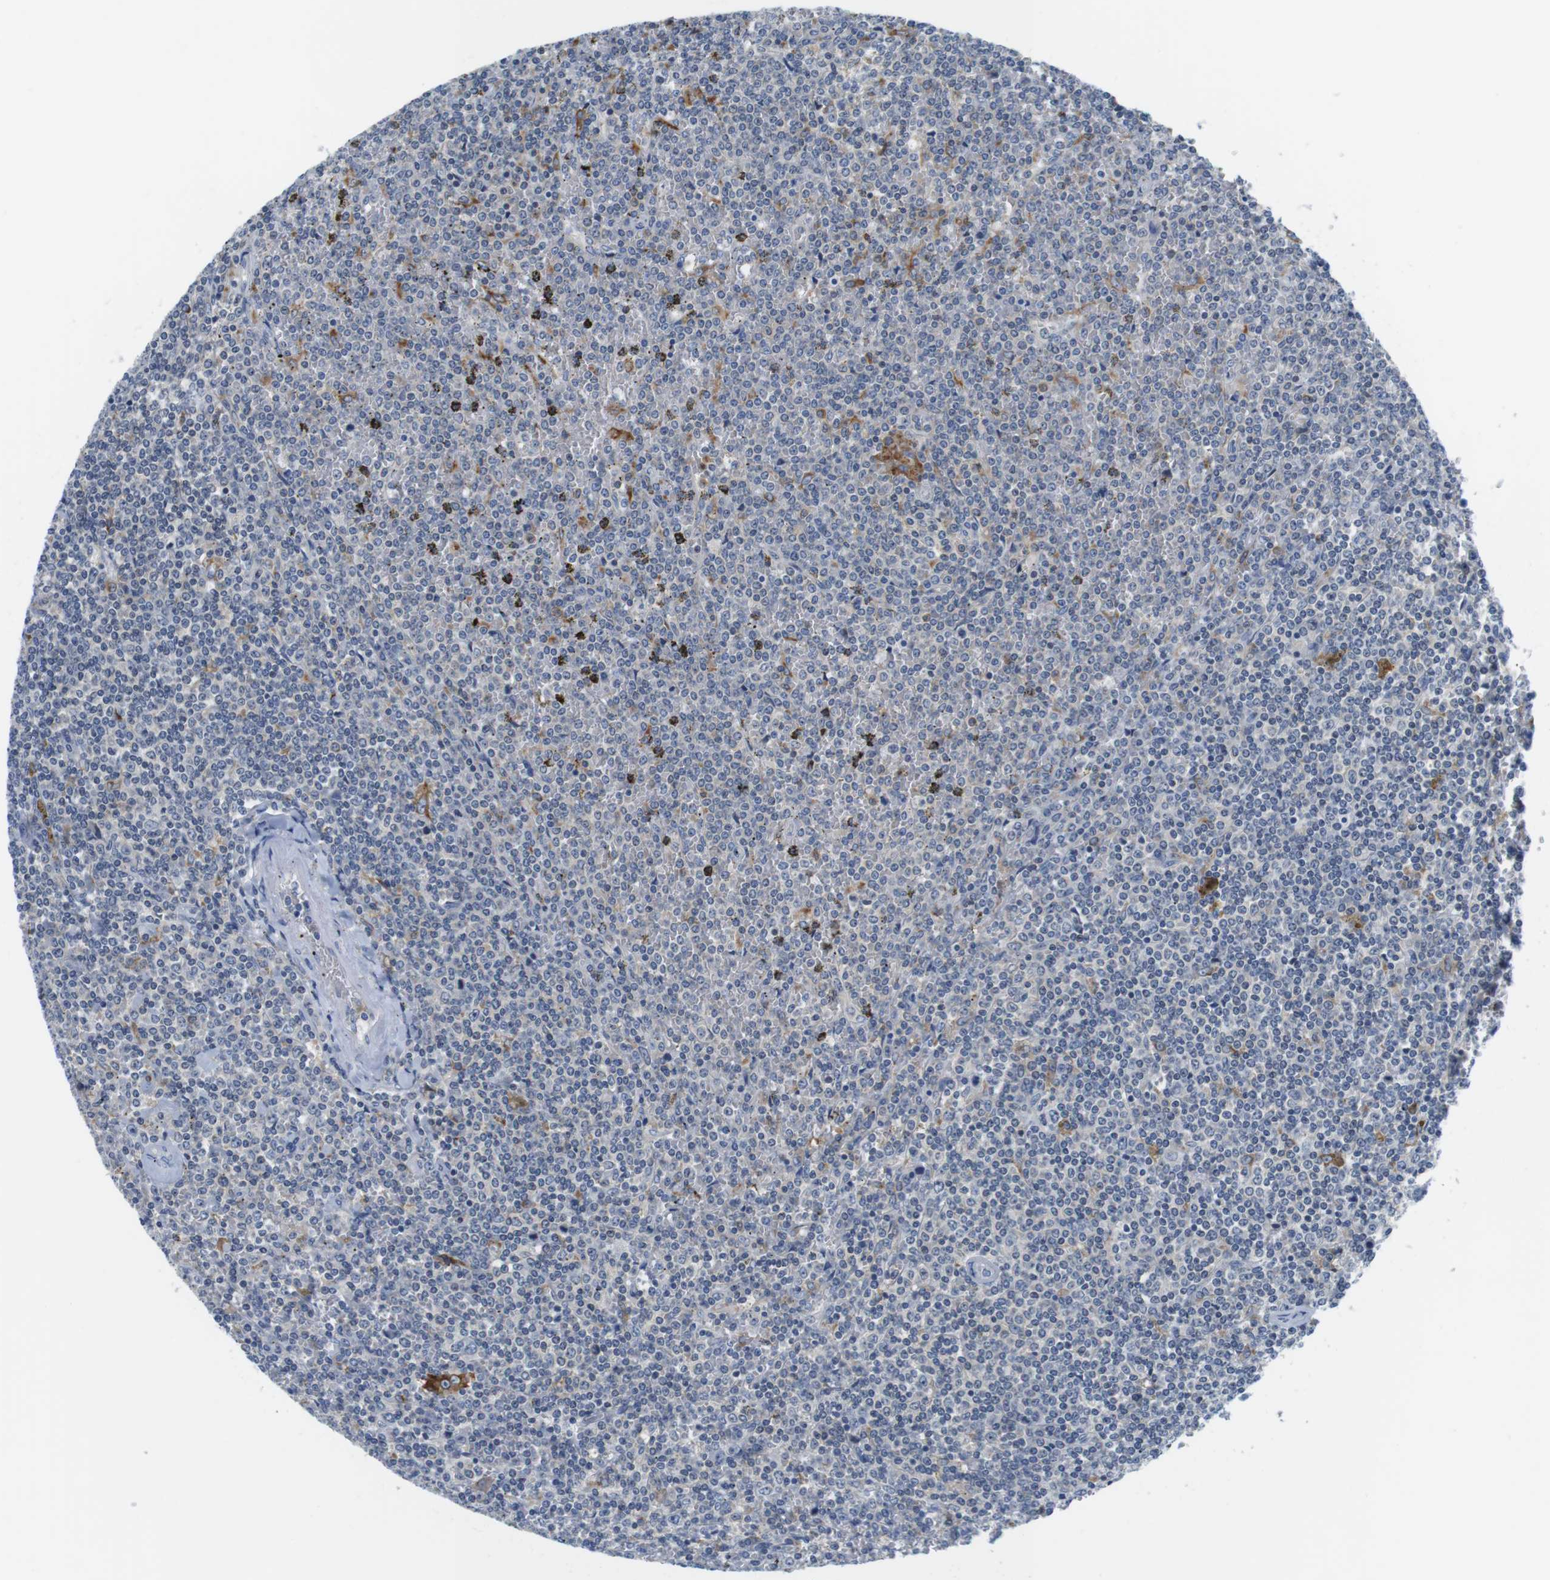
{"staining": {"intensity": "moderate", "quantity": "<25%", "location": "cytoplasmic/membranous"}, "tissue": "lymphoma", "cell_type": "Tumor cells", "image_type": "cancer", "snomed": [{"axis": "morphology", "description": "Malignant lymphoma, non-Hodgkin's type, Low grade"}, {"axis": "topography", "description": "Spleen"}], "caption": "This is a micrograph of immunohistochemistry staining of lymphoma, which shows moderate staining in the cytoplasmic/membranous of tumor cells.", "gene": "CNGA2", "patient": {"sex": "female", "age": 19}}